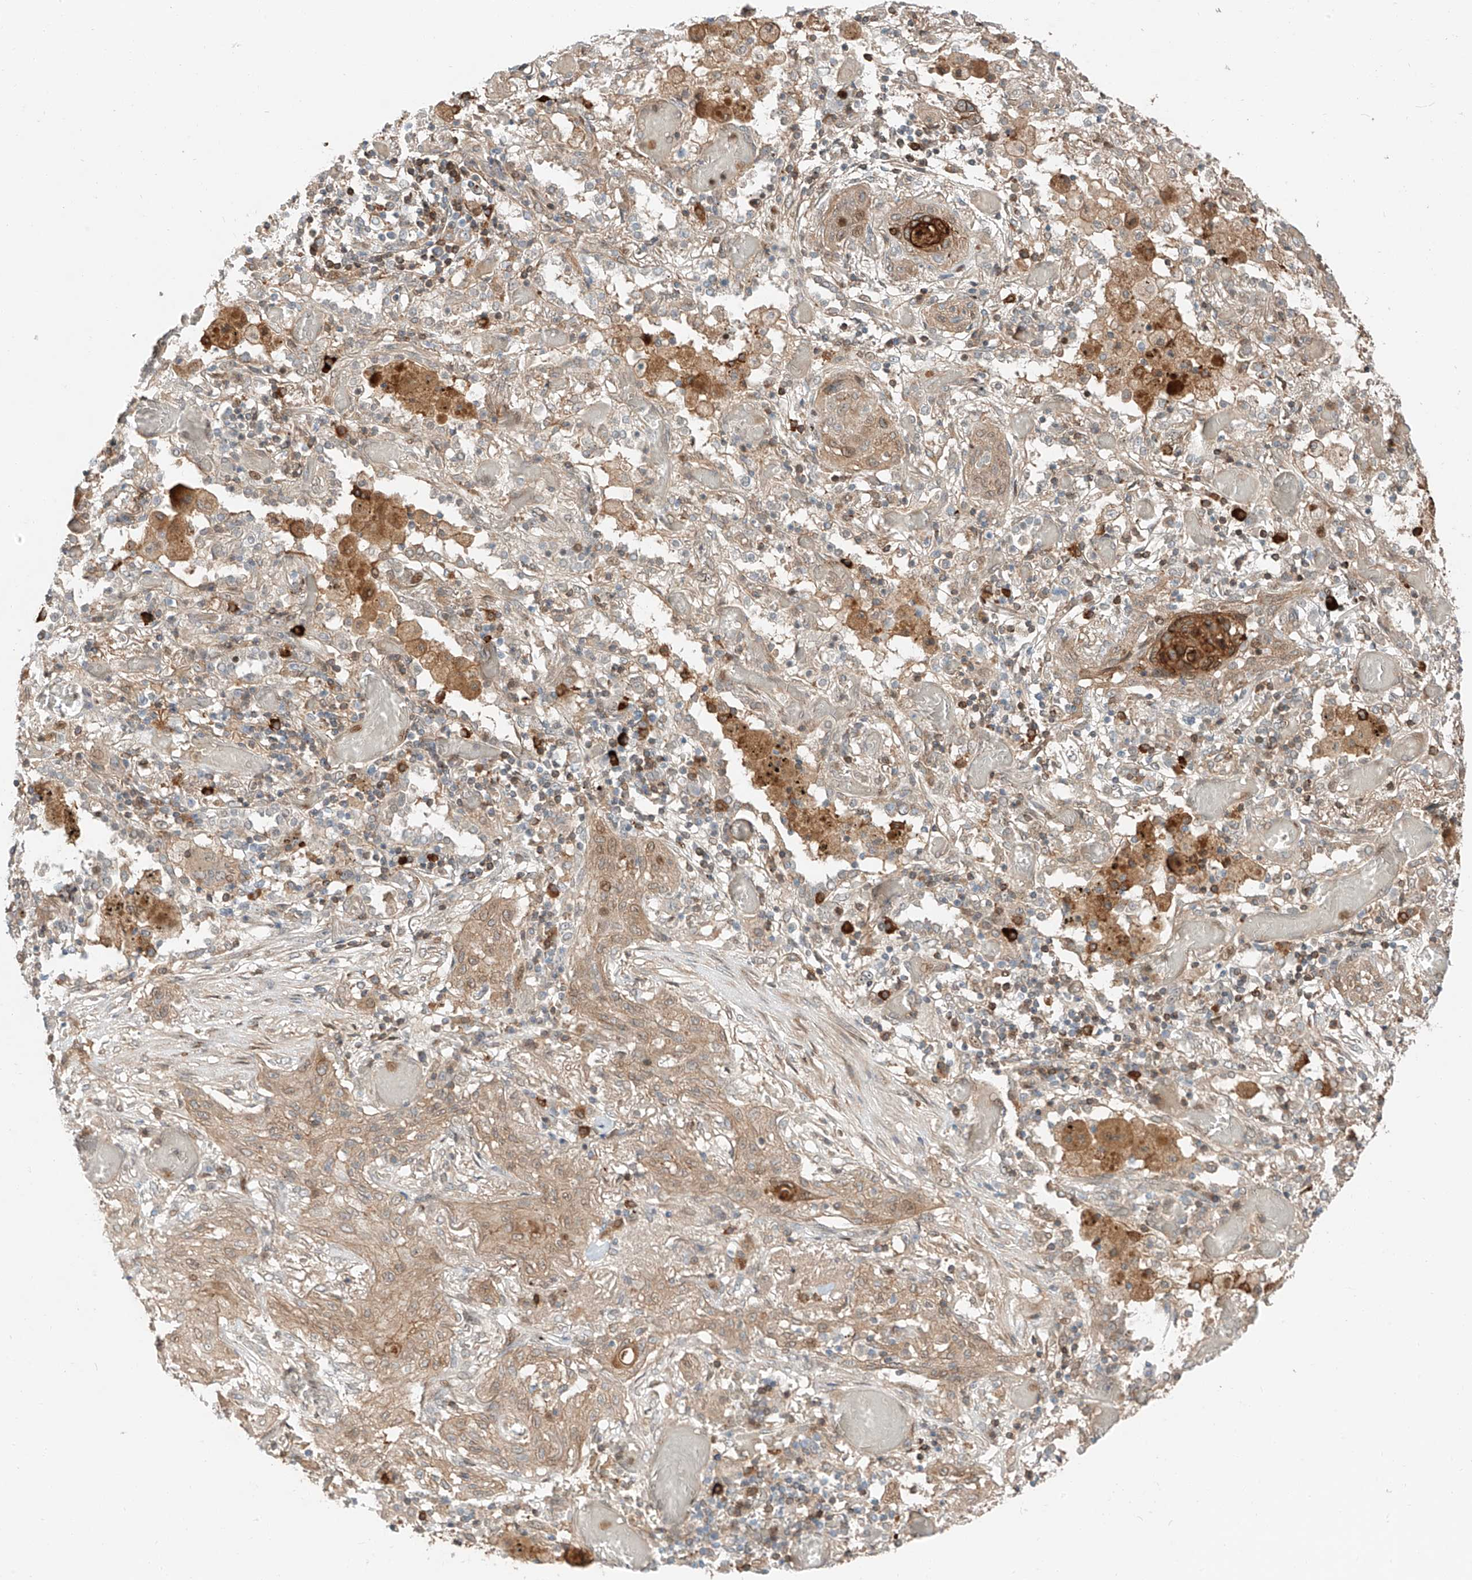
{"staining": {"intensity": "negative", "quantity": "none", "location": "none"}, "tissue": "lung cancer", "cell_type": "Tumor cells", "image_type": "cancer", "snomed": [{"axis": "morphology", "description": "Squamous cell carcinoma, NOS"}, {"axis": "topography", "description": "Lung"}], "caption": "An image of human lung cancer (squamous cell carcinoma) is negative for staining in tumor cells.", "gene": "CEP162", "patient": {"sex": "female", "age": 47}}